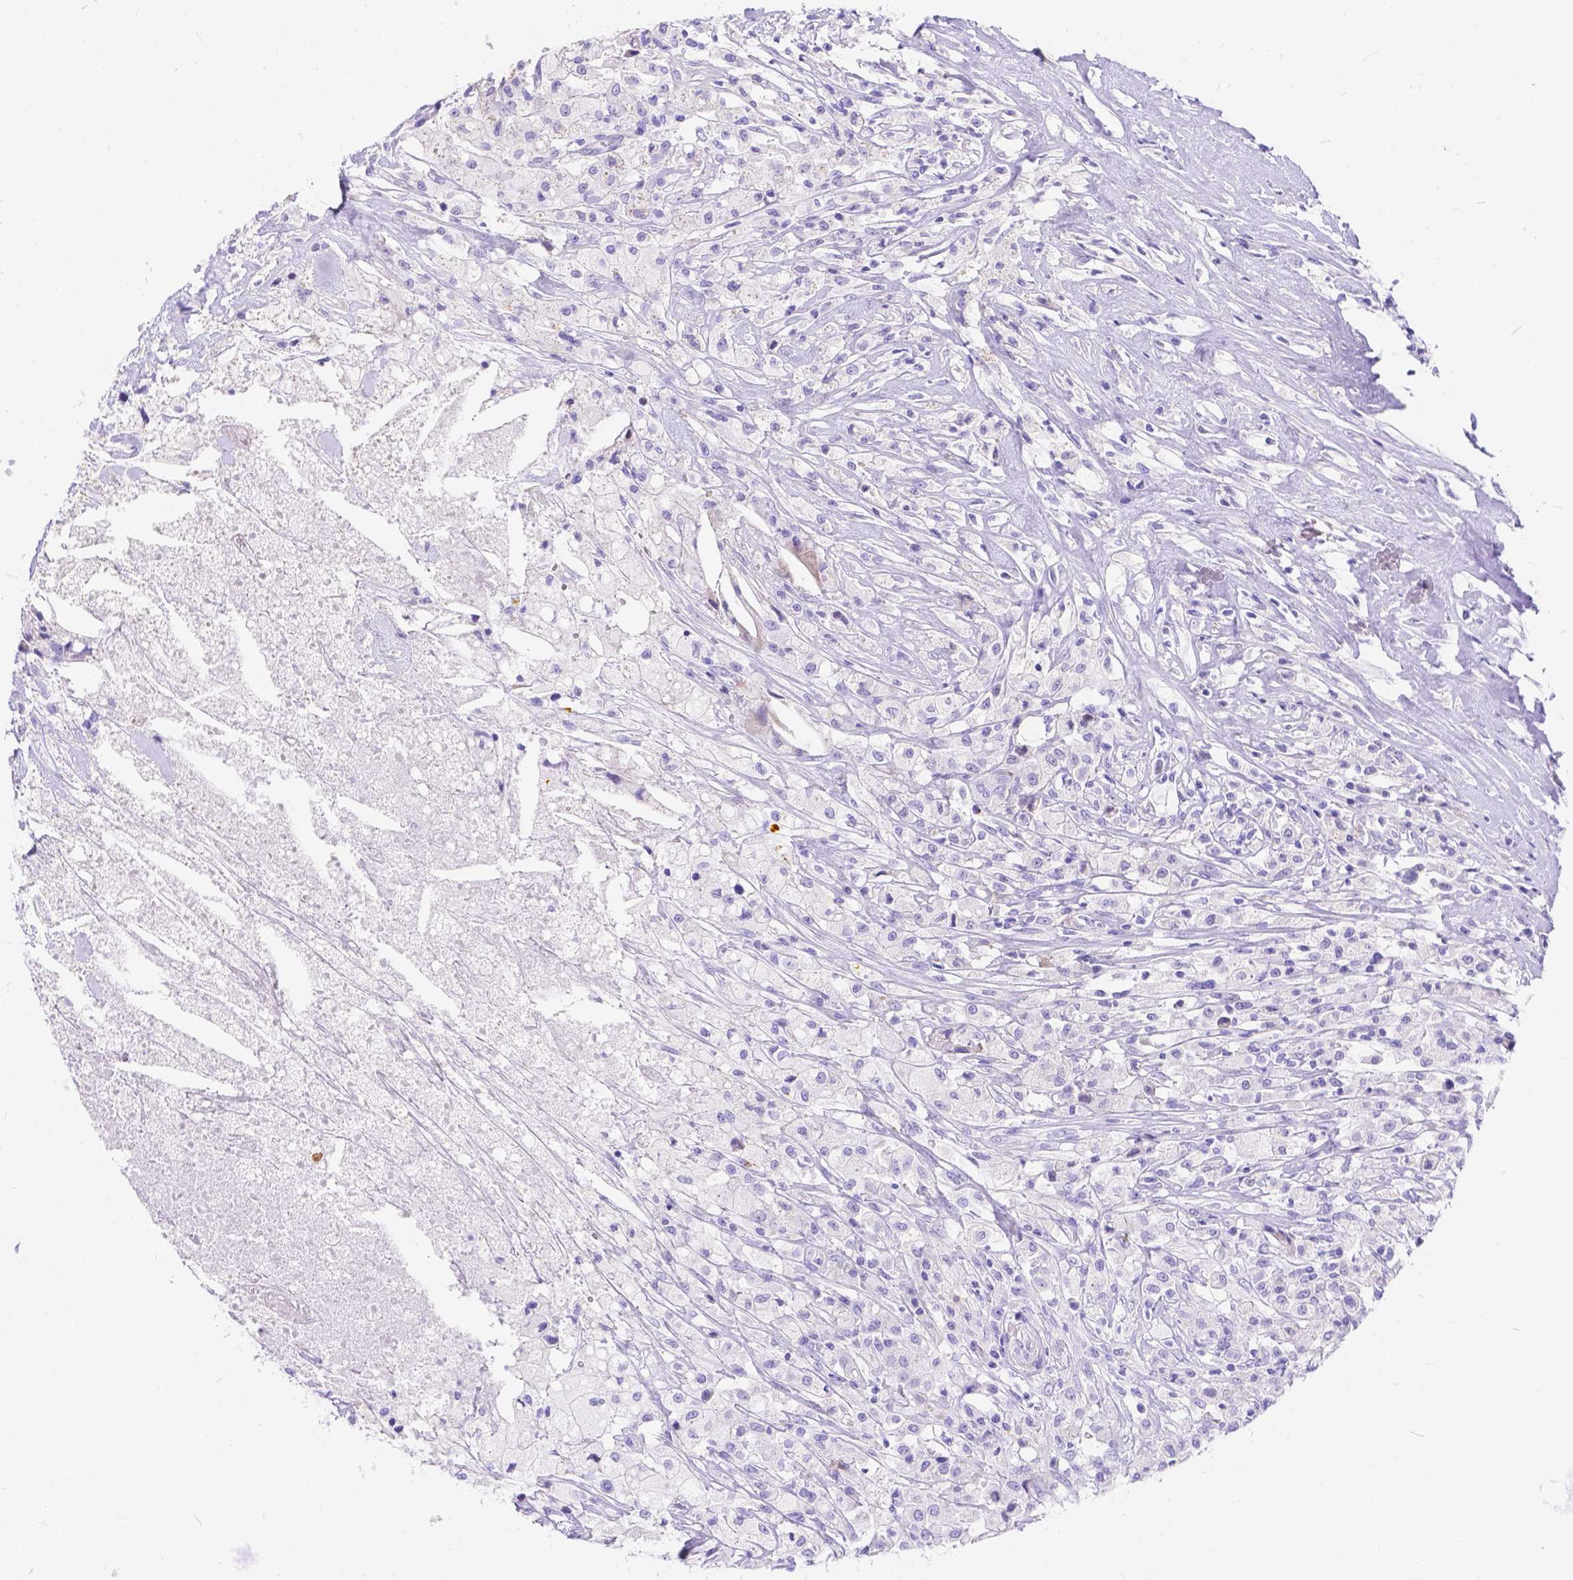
{"staining": {"intensity": "negative", "quantity": "none", "location": "none"}, "tissue": "testis cancer", "cell_type": "Tumor cells", "image_type": "cancer", "snomed": [{"axis": "morphology", "description": "Necrosis, NOS"}, {"axis": "morphology", "description": "Carcinoma, Embryonal, NOS"}, {"axis": "topography", "description": "Testis"}], "caption": "High power microscopy photomicrograph of an IHC image of embryonal carcinoma (testis), revealing no significant positivity in tumor cells.", "gene": "KLHL10", "patient": {"sex": "male", "age": 19}}